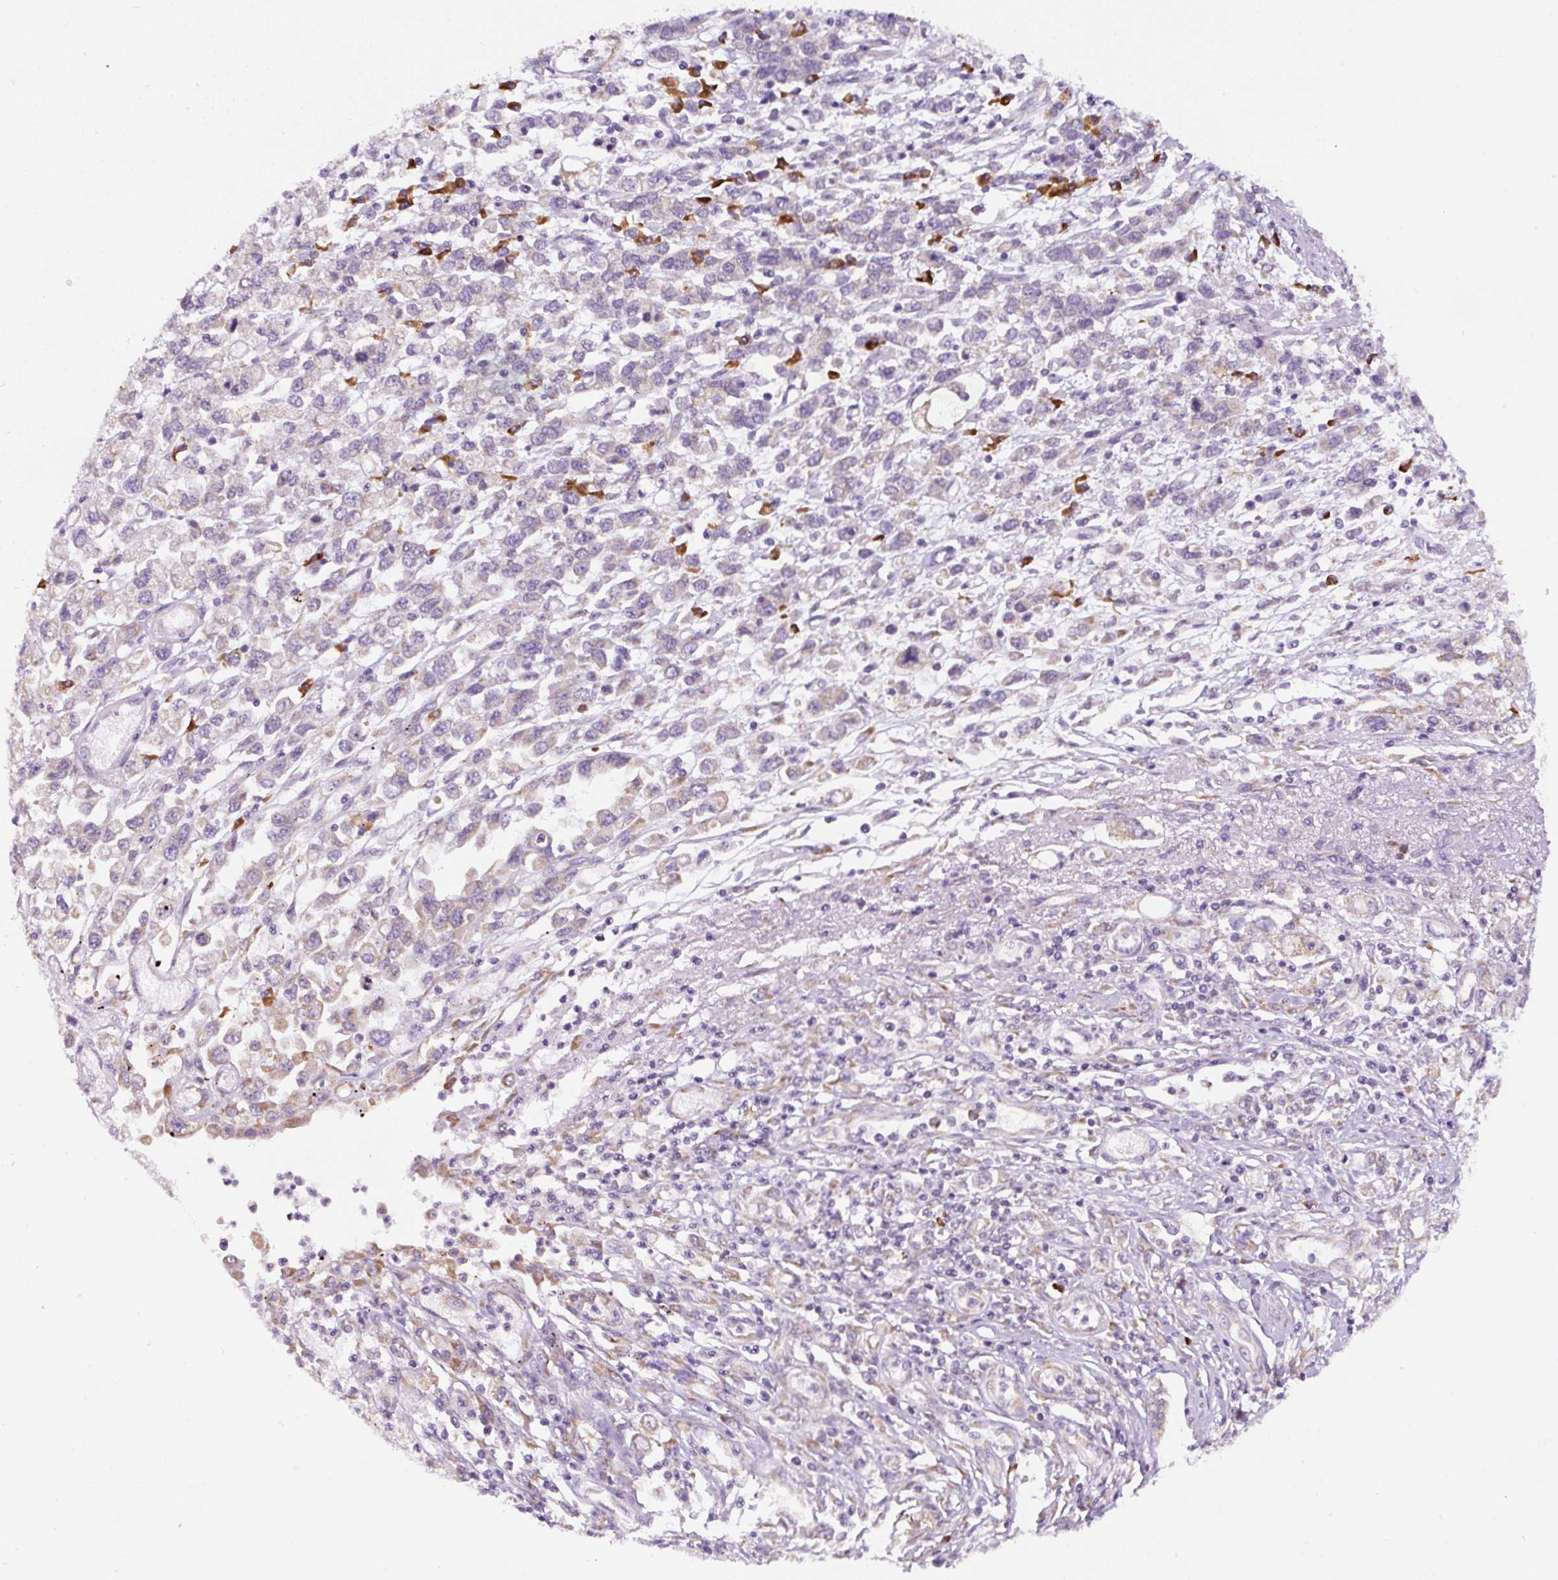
{"staining": {"intensity": "negative", "quantity": "none", "location": "none"}, "tissue": "stomach cancer", "cell_type": "Tumor cells", "image_type": "cancer", "snomed": [{"axis": "morphology", "description": "Adenocarcinoma, NOS"}, {"axis": "topography", "description": "Stomach"}], "caption": "Stomach cancer was stained to show a protein in brown. There is no significant expression in tumor cells.", "gene": "DDOST", "patient": {"sex": "female", "age": 76}}